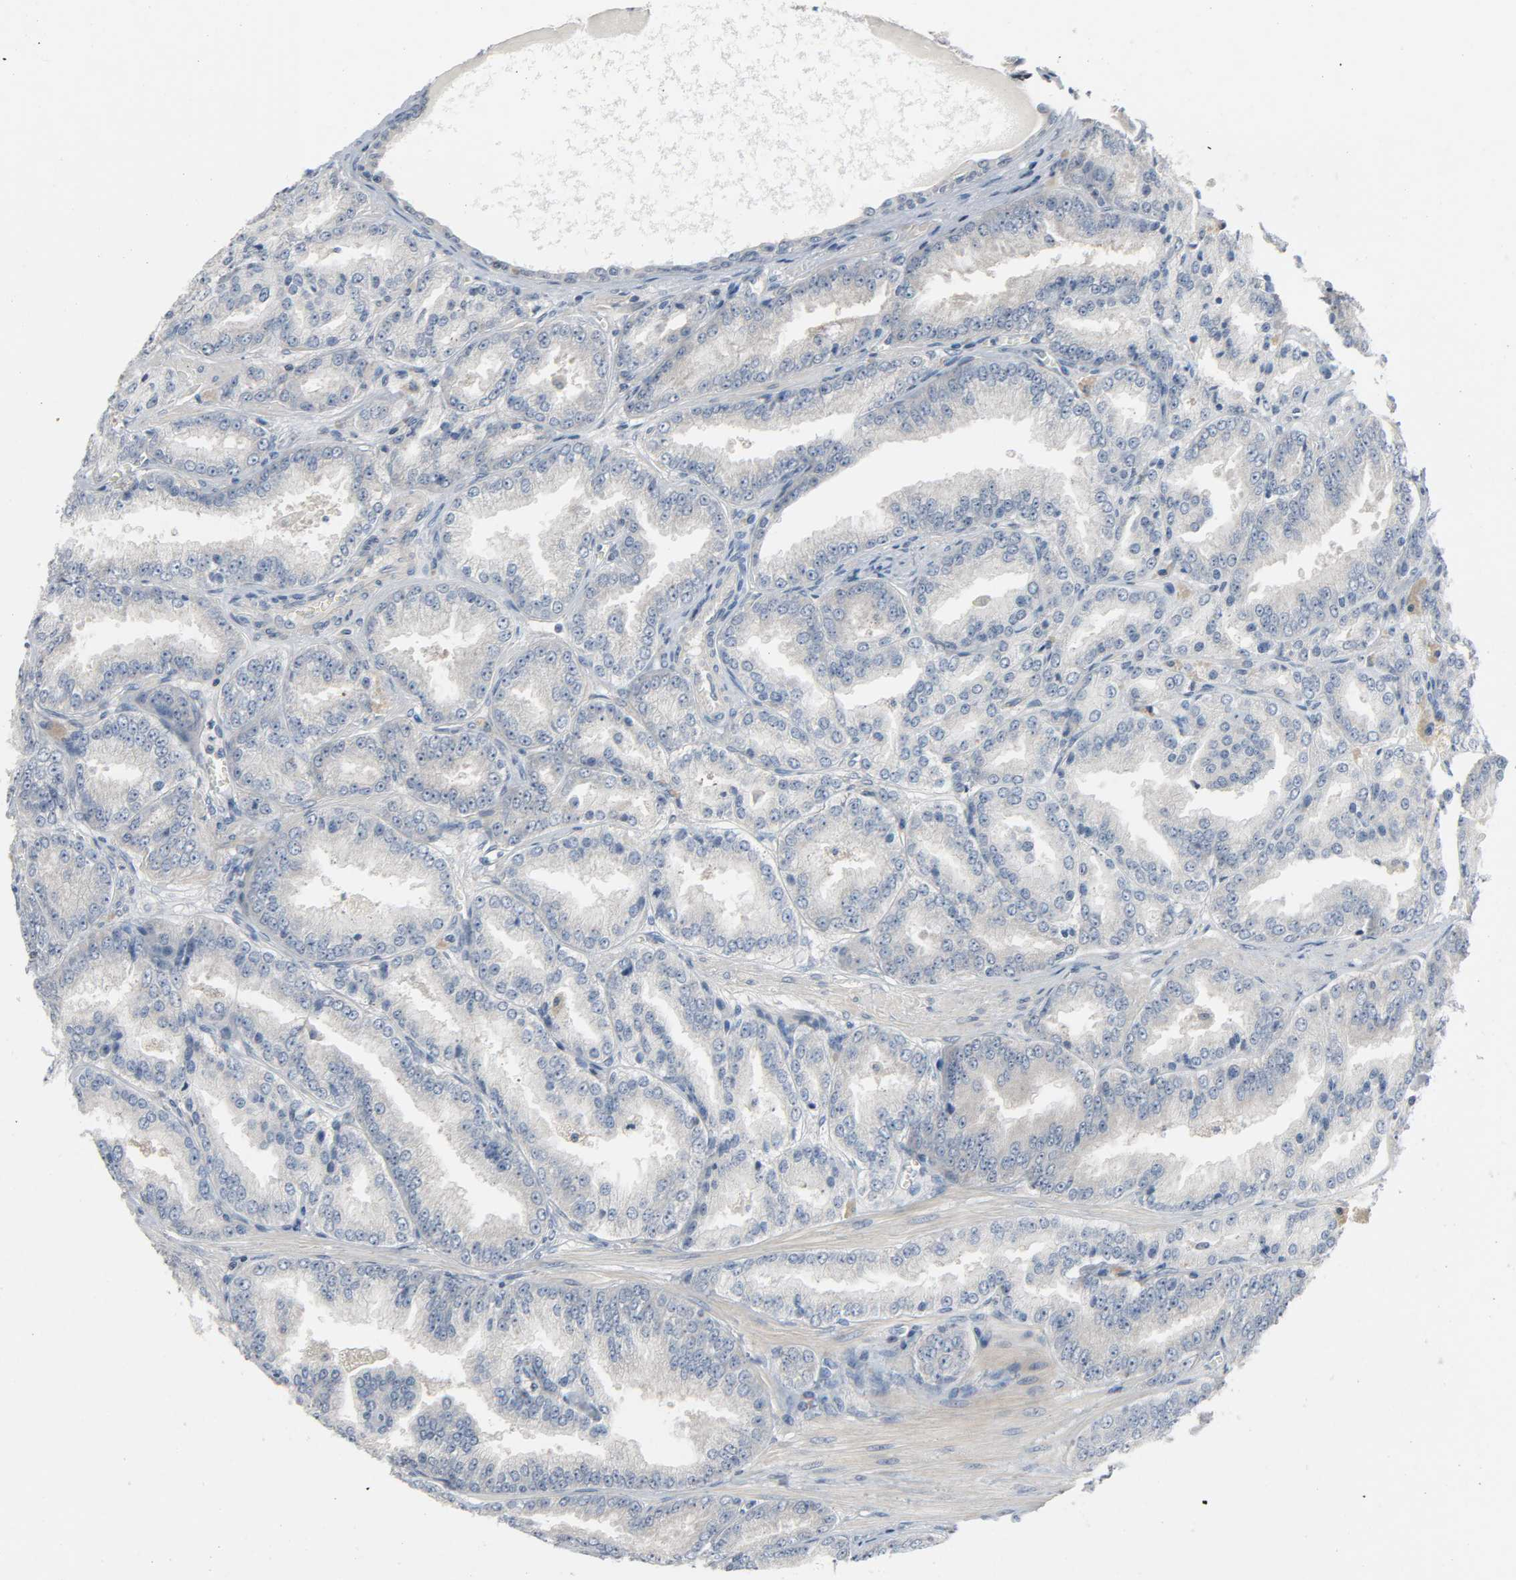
{"staining": {"intensity": "negative", "quantity": "none", "location": "none"}, "tissue": "prostate cancer", "cell_type": "Tumor cells", "image_type": "cancer", "snomed": [{"axis": "morphology", "description": "Adenocarcinoma, High grade"}, {"axis": "topography", "description": "Prostate"}], "caption": "This is an immunohistochemistry histopathology image of prostate cancer (high-grade adenocarcinoma). There is no staining in tumor cells.", "gene": "CD4", "patient": {"sex": "male", "age": 61}}